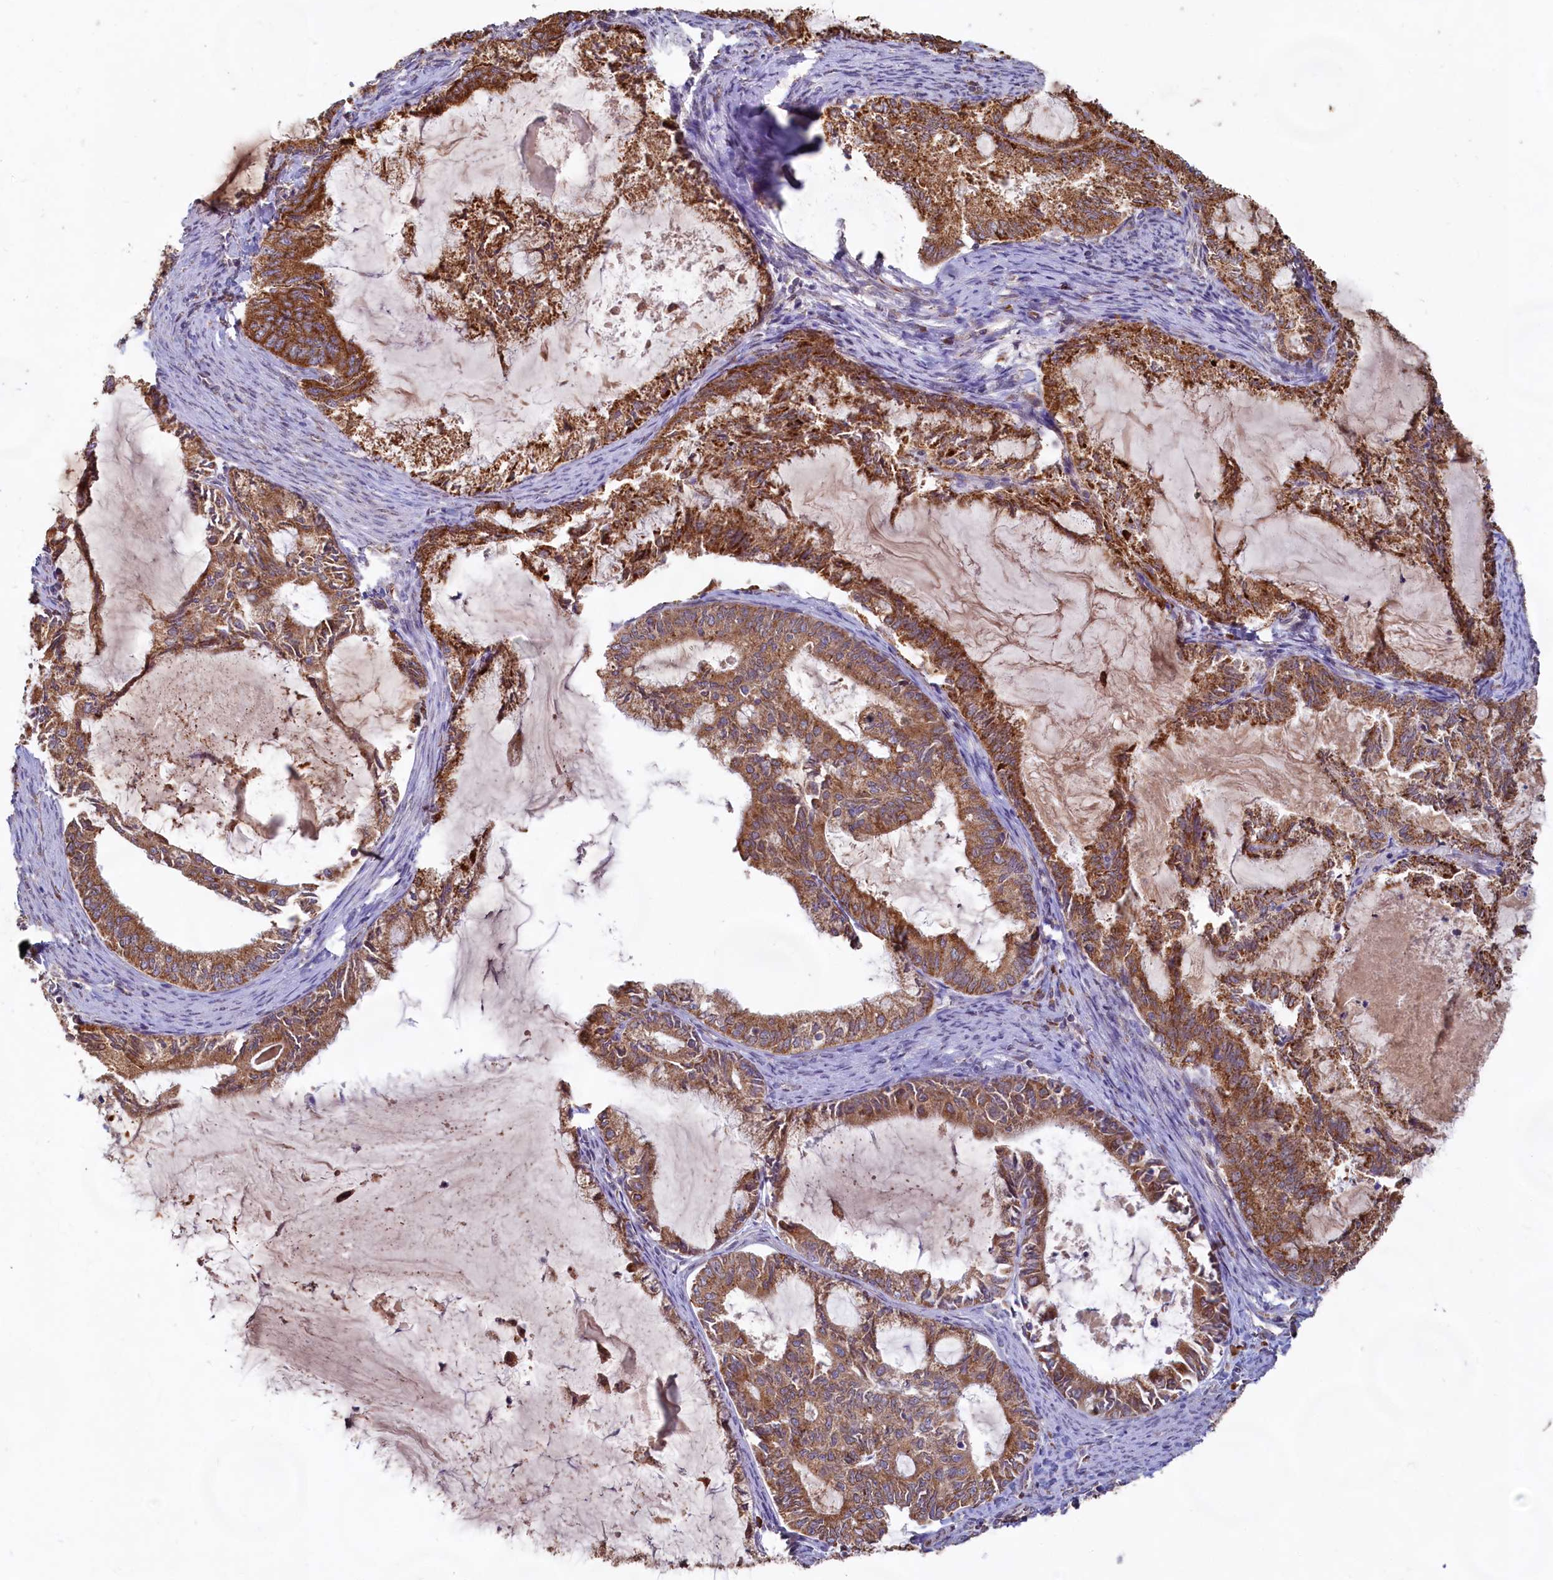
{"staining": {"intensity": "strong", "quantity": ">75%", "location": "cytoplasmic/membranous"}, "tissue": "endometrial cancer", "cell_type": "Tumor cells", "image_type": "cancer", "snomed": [{"axis": "morphology", "description": "Adenocarcinoma, NOS"}, {"axis": "topography", "description": "Endometrium"}], "caption": "An IHC photomicrograph of tumor tissue is shown. Protein staining in brown highlights strong cytoplasmic/membranous positivity in endometrial adenocarcinoma within tumor cells.", "gene": "TBC1D19", "patient": {"sex": "female", "age": 86}}